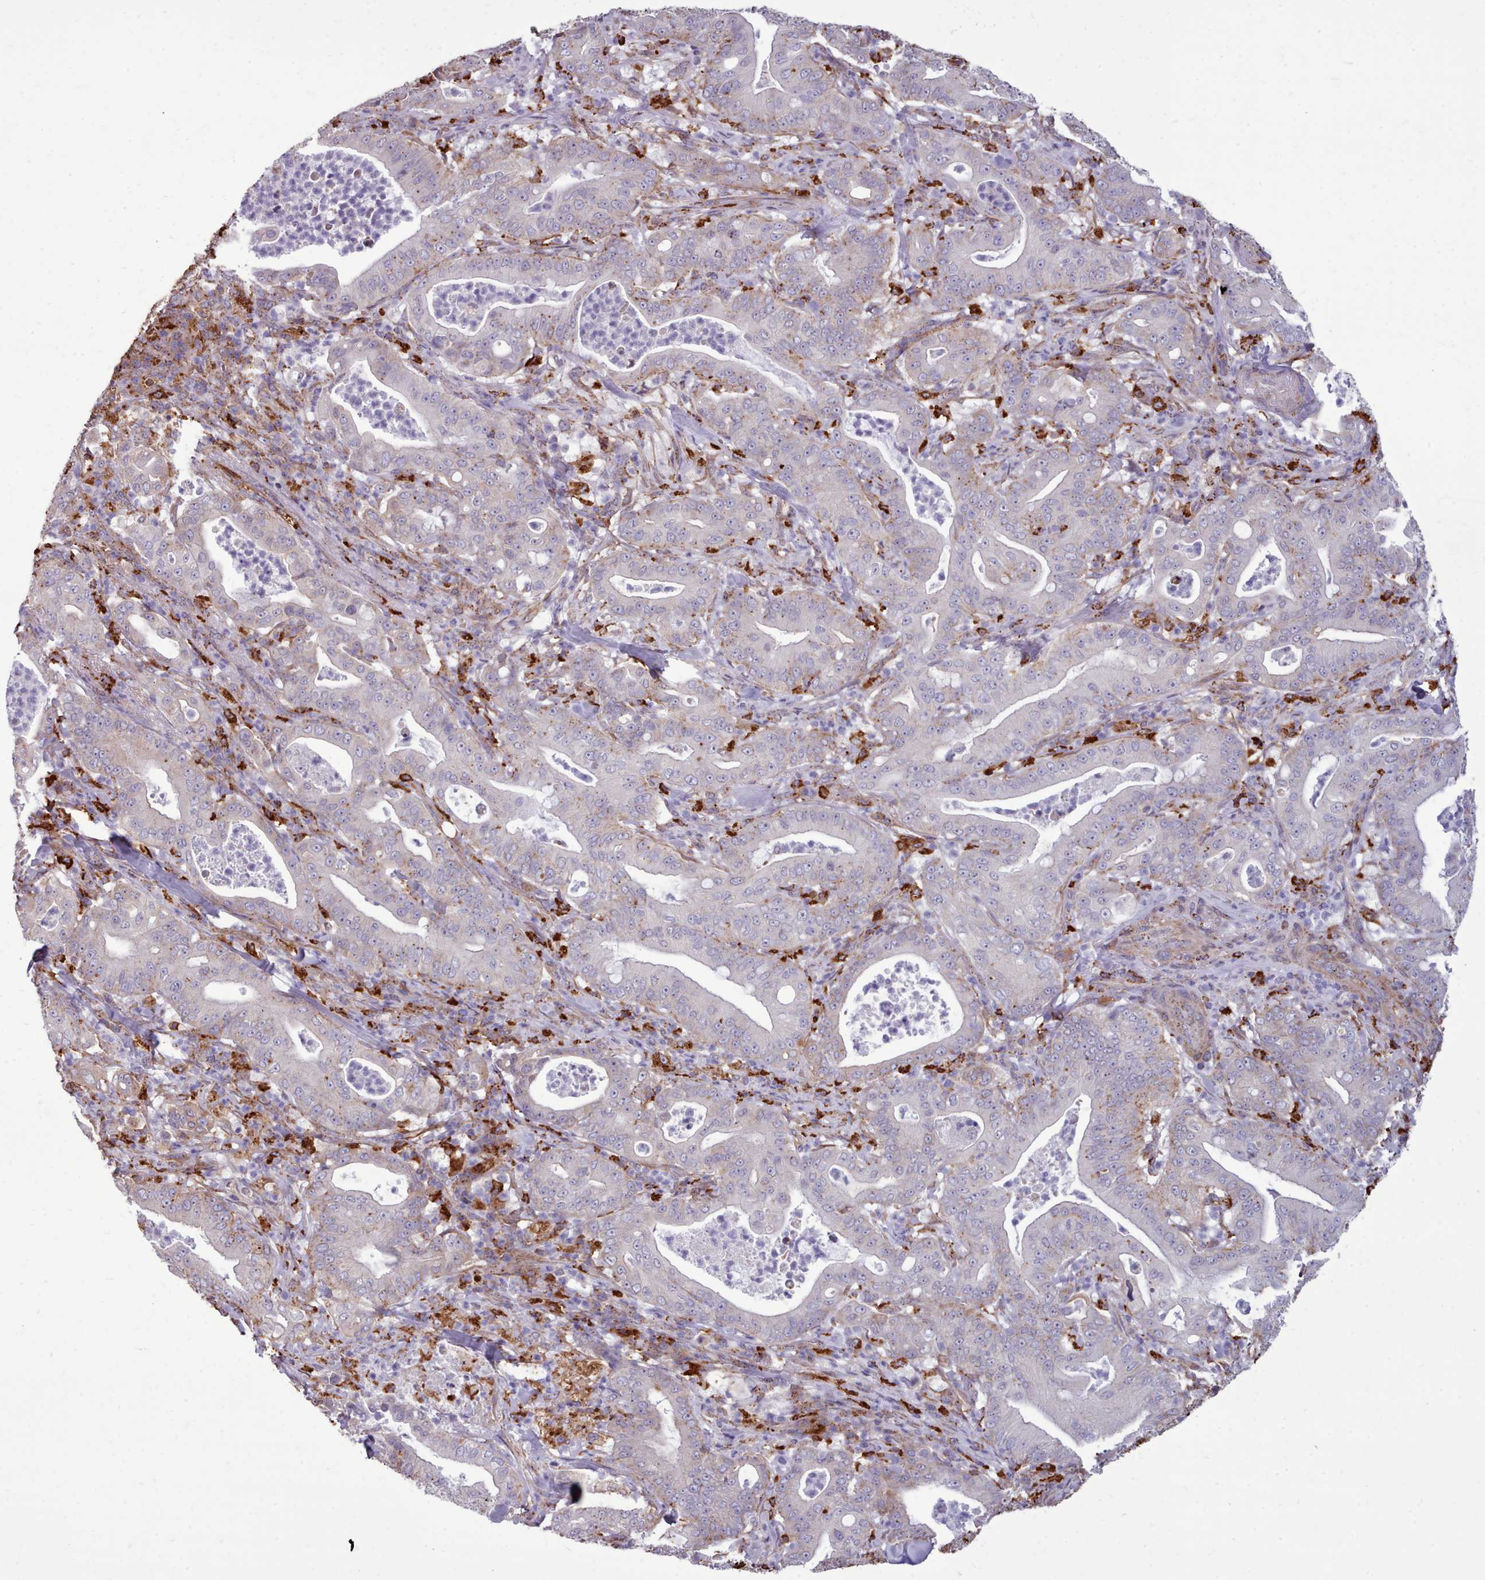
{"staining": {"intensity": "weak", "quantity": "<25%", "location": "cytoplasmic/membranous"}, "tissue": "pancreatic cancer", "cell_type": "Tumor cells", "image_type": "cancer", "snomed": [{"axis": "morphology", "description": "Adenocarcinoma, NOS"}, {"axis": "topography", "description": "Pancreas"}], "caption": "Tumor cells are negative for protein expression in human pancreatic cancer. The staining is performed using DAB (3,3'-diaminobenzidine) brown chromogen with nuclei counter-stained in using hematoxylin.", "gene": "PACSIN3", "patient": {"sex": "male", "age": 71}}